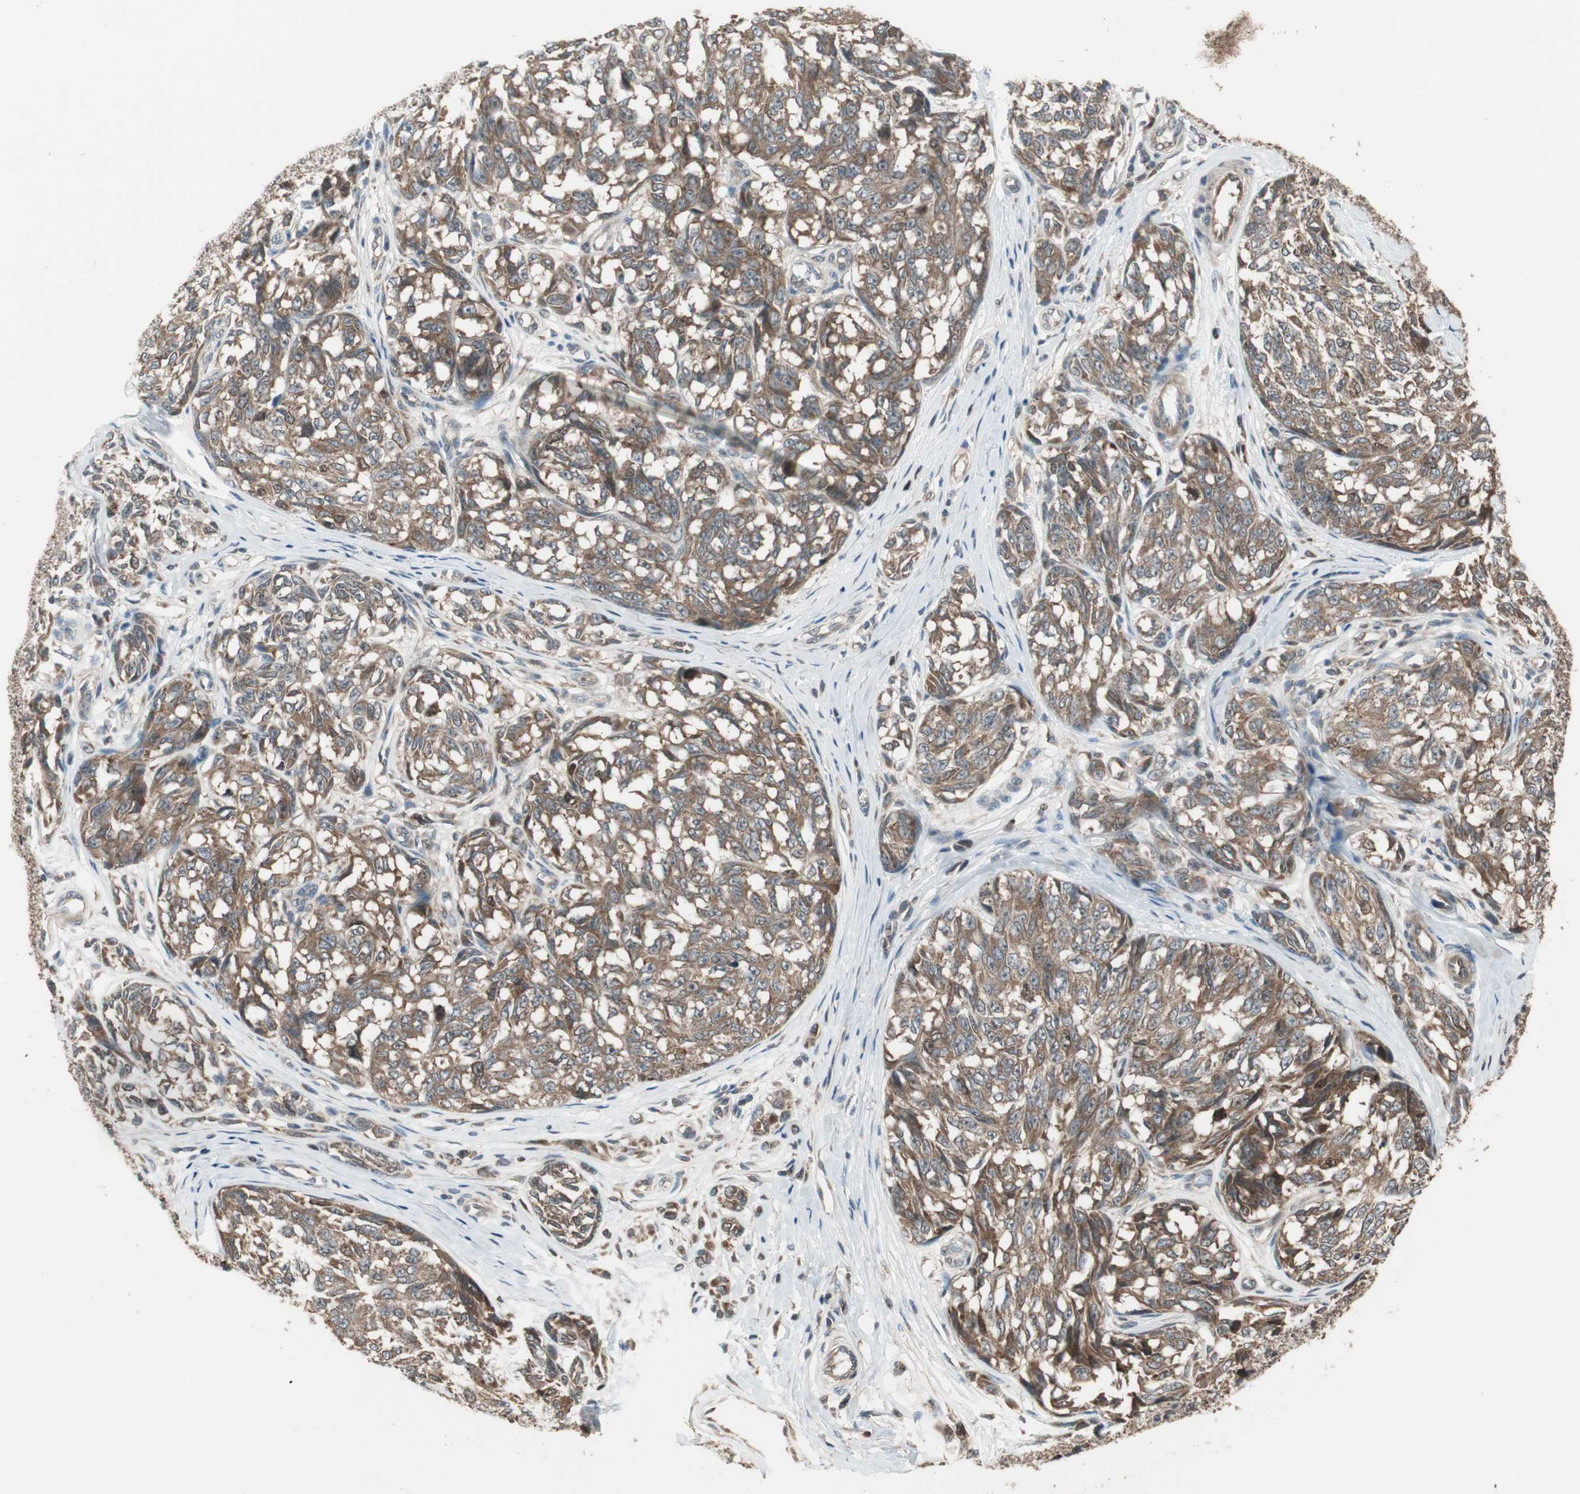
{"staining": {"intensity": "moderate", "quantity": ">75%", "location": "cytoplasmic/membranous"}, "tissue": "melanoma", "cell_type": "Tumor cells", "image_type": "cancer", "snomed": [{"axis": "morphology", "description": "Malignant melanoma, NOS"}, {"axis": "topography", "description": "Skin"}], "caption": "Immunohistochemistry histopathology image of neoplastic tissue: human melanoma stained using immunohistochemistry (IHC) shows medium levels of moderate protein expression localized specifically in the cytoplasmic/membranous of tumor cells, appearing as a cytoplasmic/membranous brown color.", "gene": "ATP6AP2", "patient": {"sex": "female", "age": 64}}